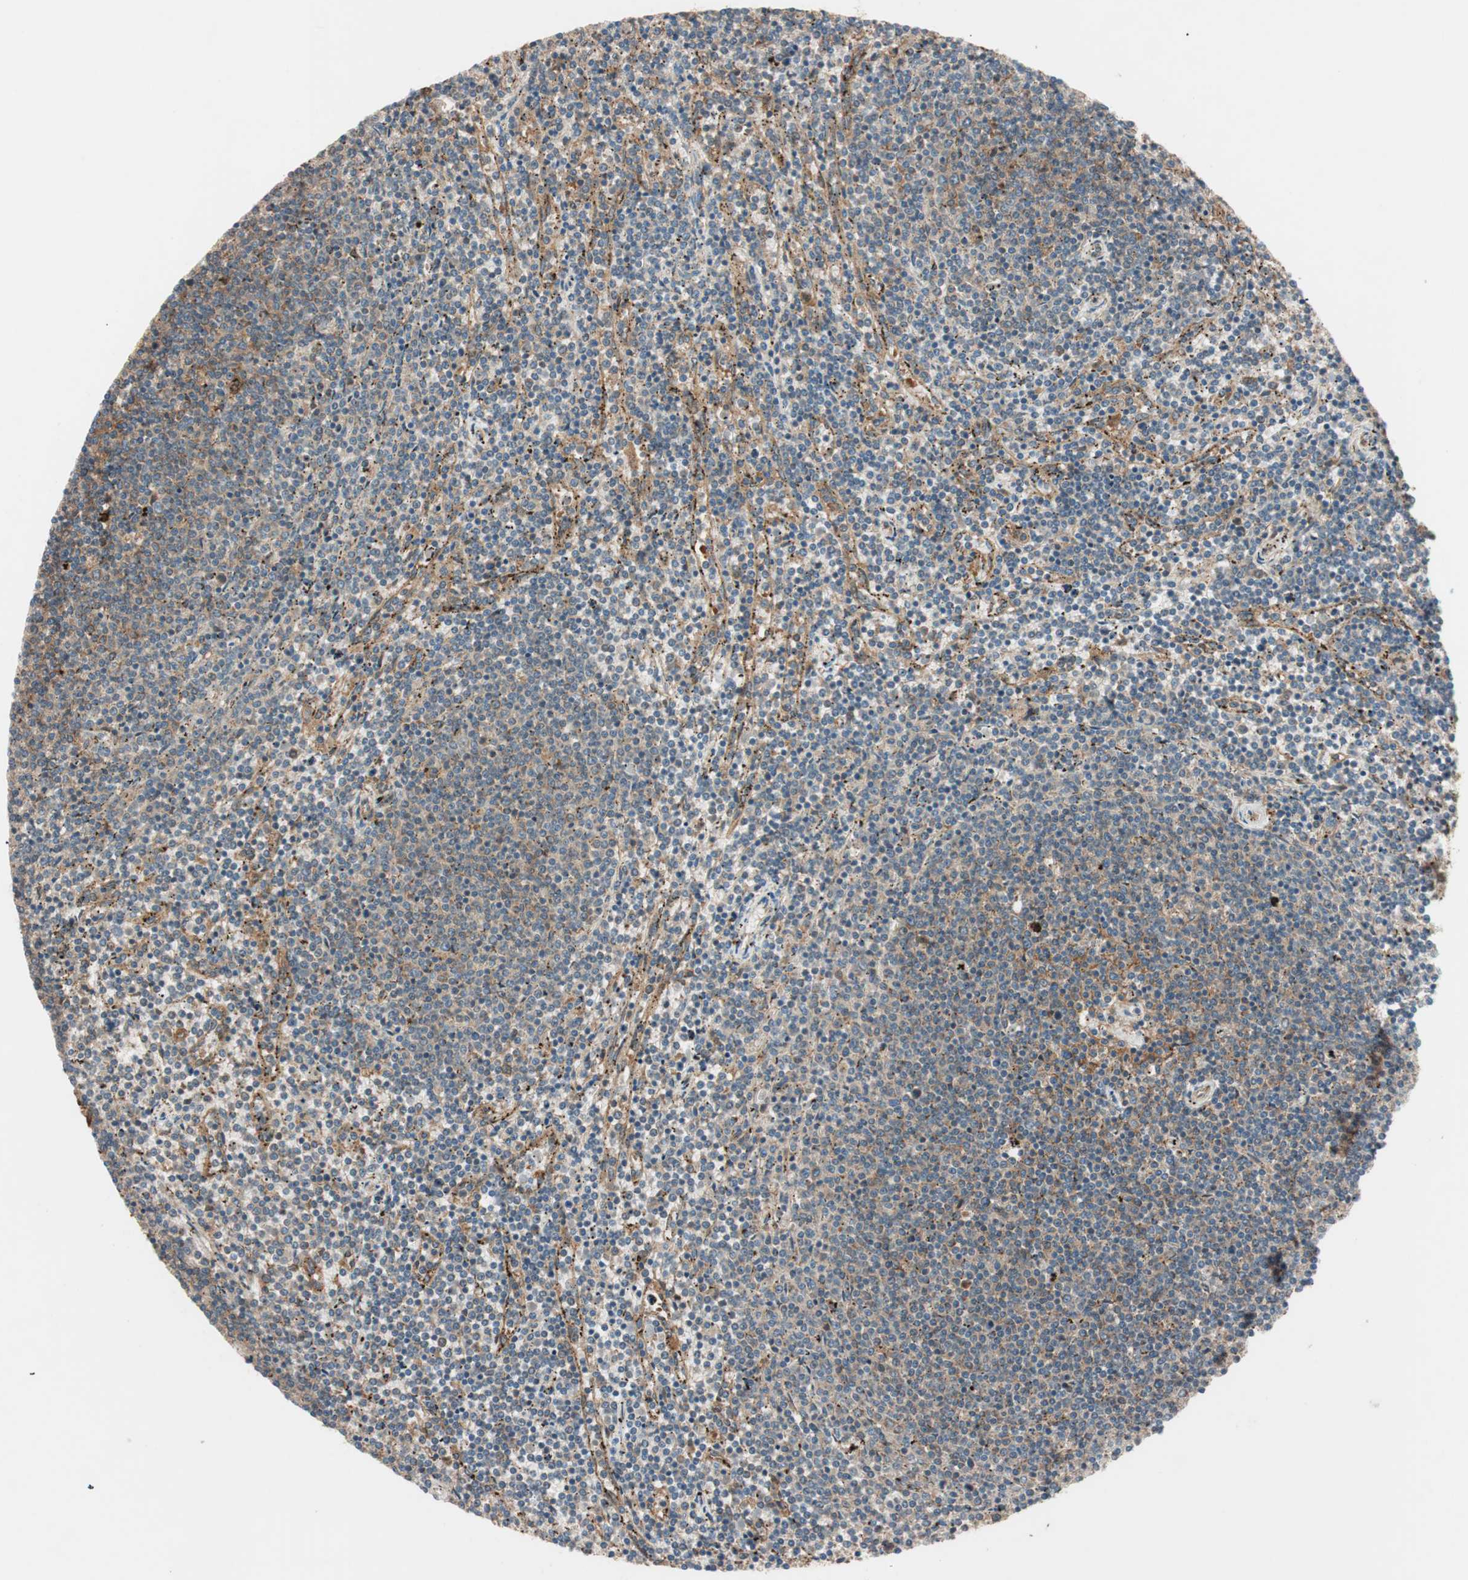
{"staining": {"intensity": "moderate", "quantity": "25%-75%", "location": "cytoplasmic/membranous"}, "tissue": "lymphoma", "cell_type": "Tumor cells", "image_type": "cancer", "snomed": [{"axis": "morphology", "description": "Malignant lymphoma, non-Hodgkin's type, Low grade"}, {"axis": "topography", "description": "Spleen"}], "caption": "Lymphoma was stained to show a protein in brown. There is medium levels of moderate cytoplasmic/membranous positivity in about 25%-75% of tumor cells.", "gene": "RAB5A", "patient": {"sex": "female", "age": 50}}